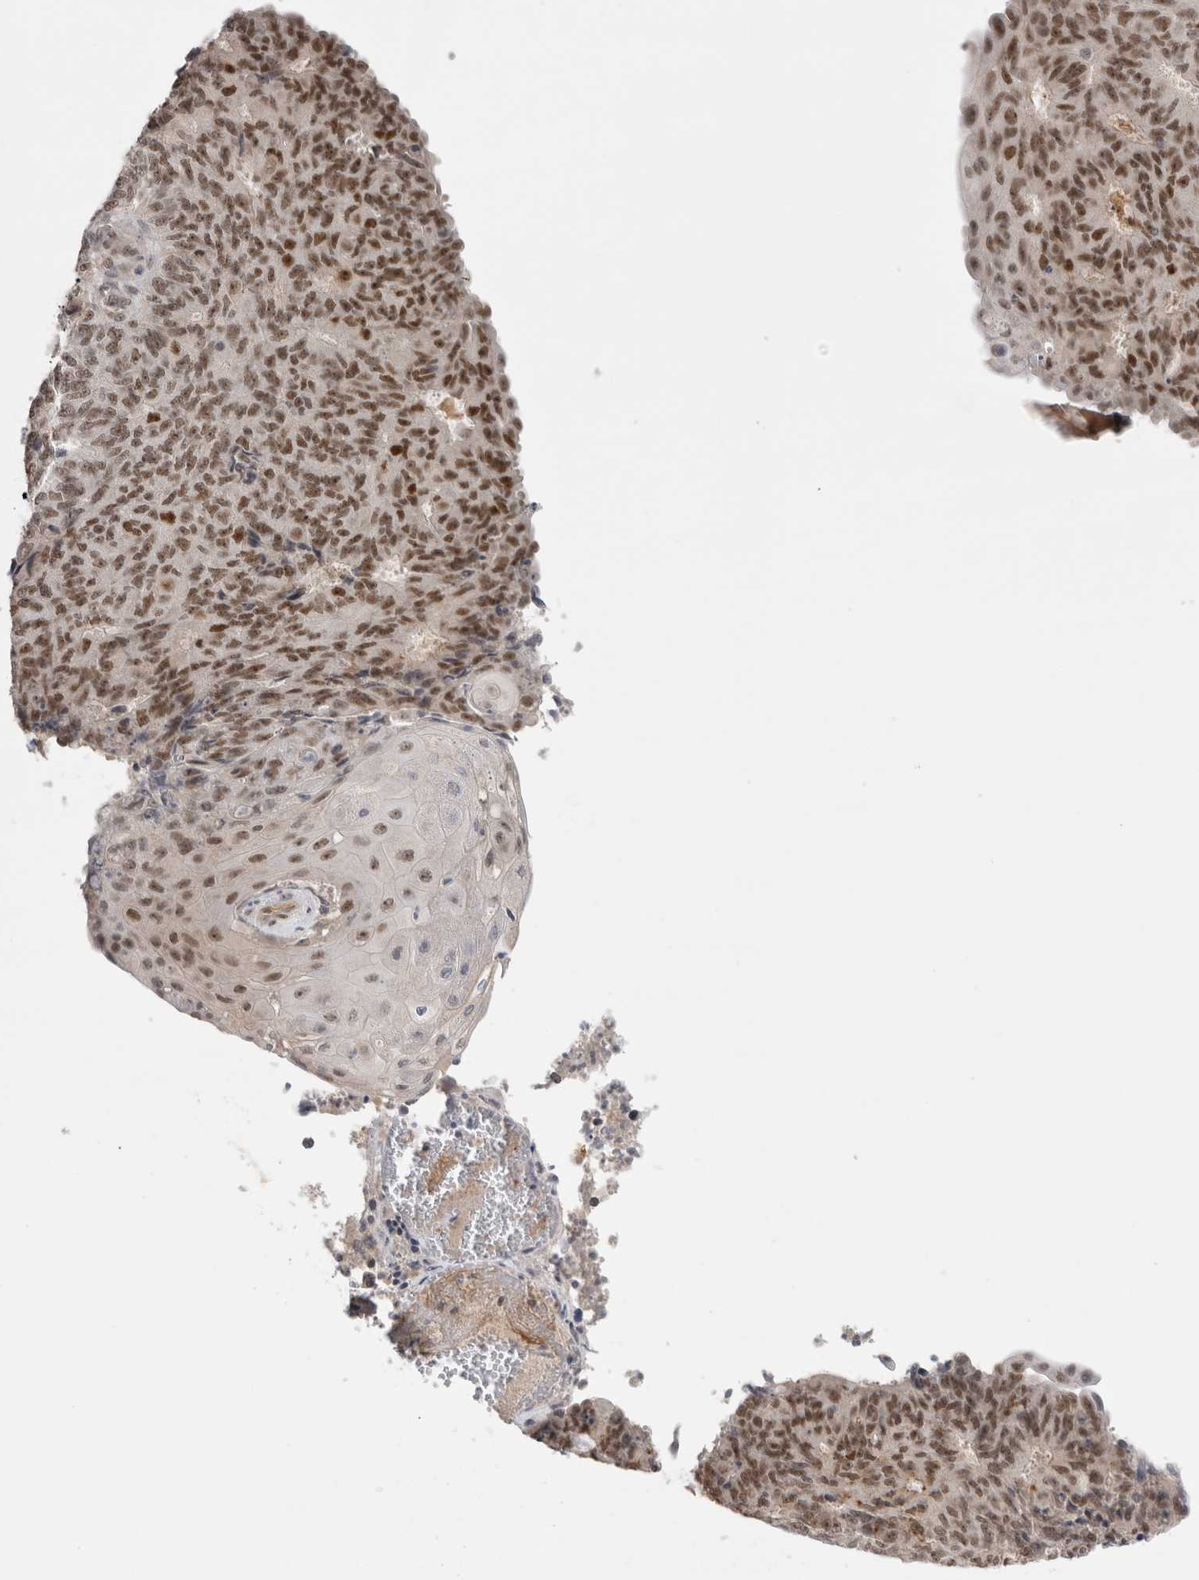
{"staining": {"intensity": "moderate", "quantity": ">75%", "location": "nuclear"}, "tissue": "endometrial cancer", "cell_type": "Tumor cells", "image_type": "cancer", "snomed": [{"axis": "morphology", "description": "Adenocarcinoma, NOS"}, {"axis": "topography", "description": "Endometrium"}], "caption": "IHC photomicrograph of adenocarcinoma (endometrial) stained for a protein (brown), which shows medium levels of moderate nuclear expression in about >75% of tumor cells.", "gene": "ZNF24", "patient": {"sex": "female", "age": 32}}